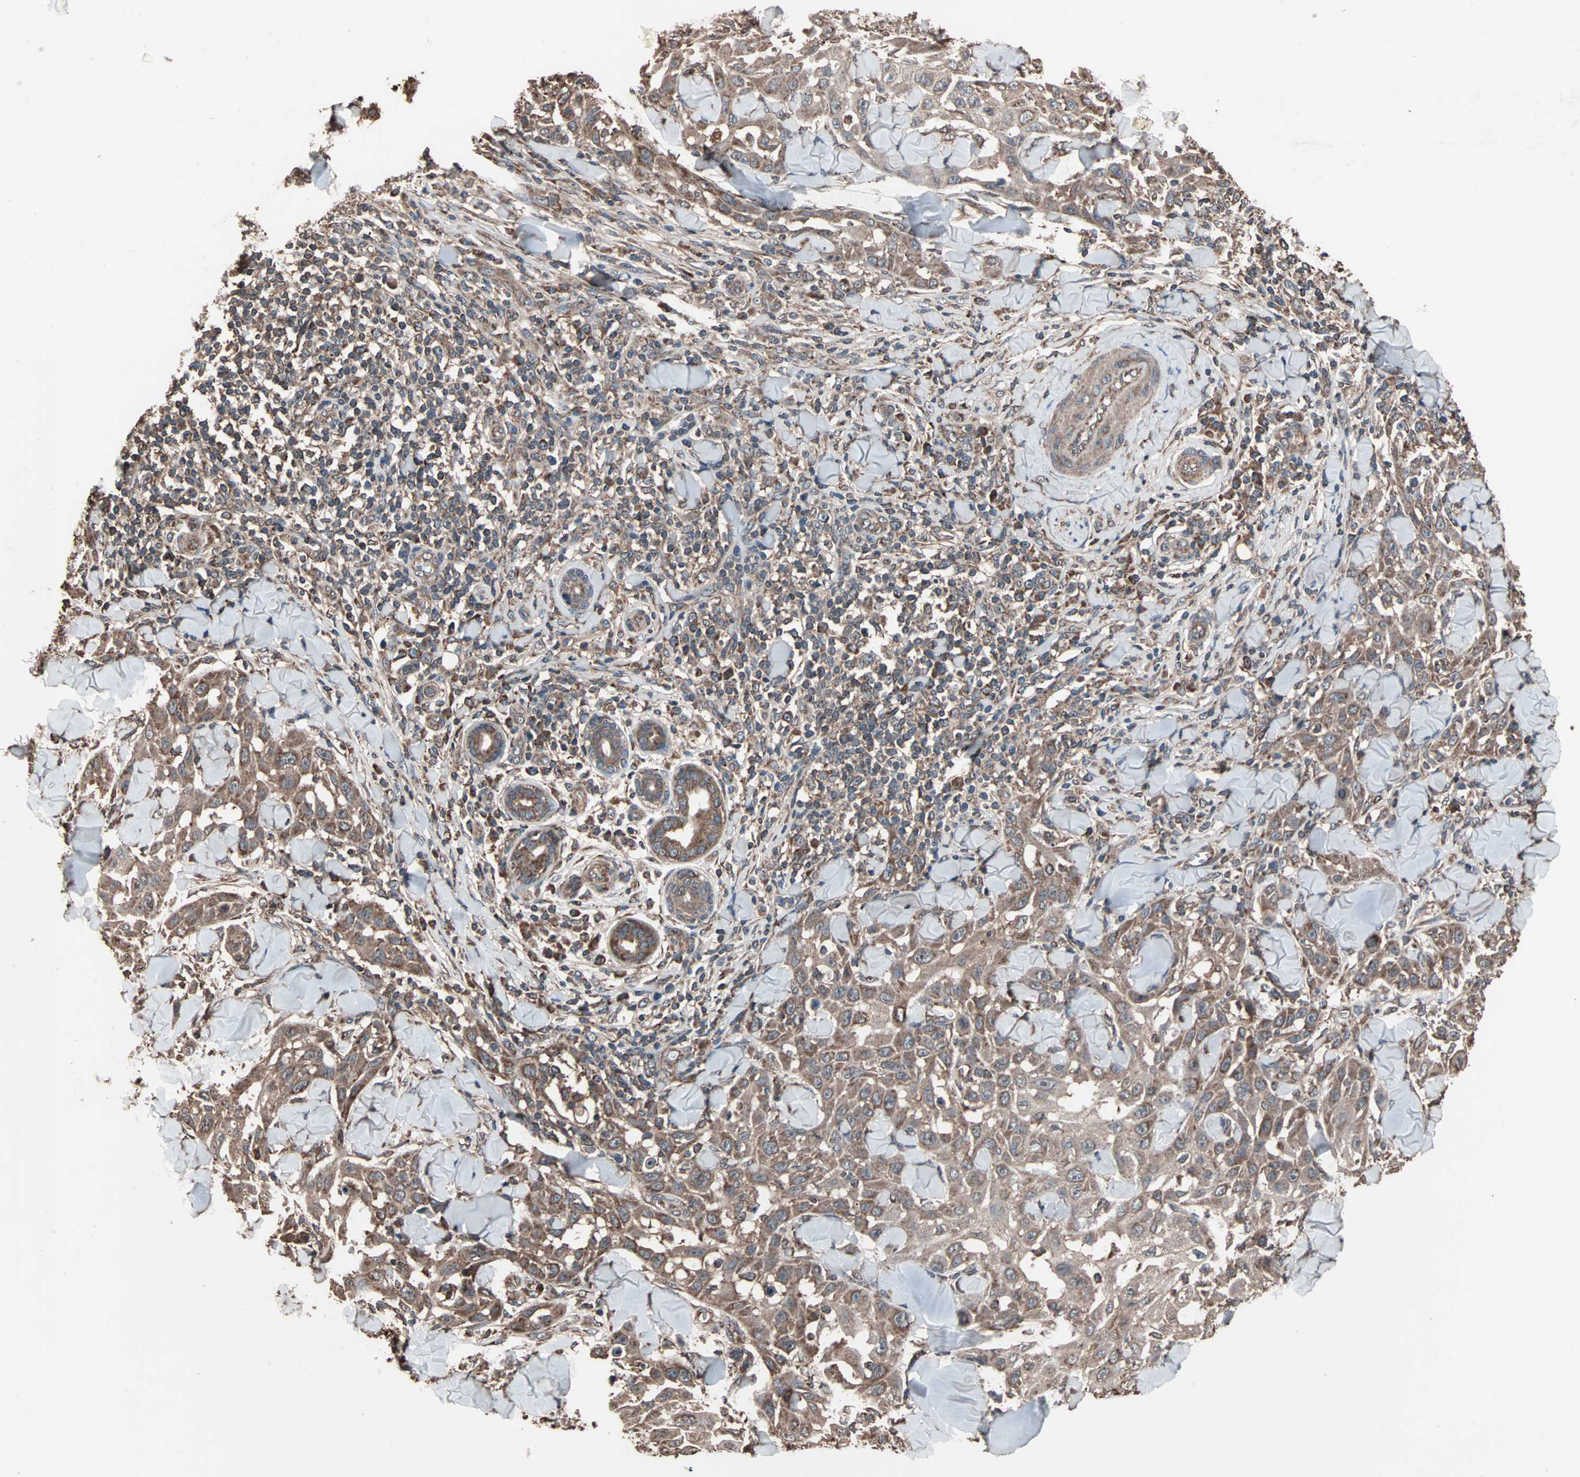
{"staining": {"intensity": "moderate", "quantity": ">75%", "location": "cytoplasmic/membranous"}, "tissue": "skin cancer", "cell_type": "Tumor cells", "image_type": "cancer", "snomed": [{"axis": "morphology", "description": "Squamous cell carcinoma, NOS"}, {"axis": "topography", "description": "Skin"}], "caption": "Protein staining reveals moderate cytoplasmic/membranous staining in approximately >75% of tumor cells in skin cancer.", "gene": "MRPL2", "patient": {"sex": "male", "age": 24}}